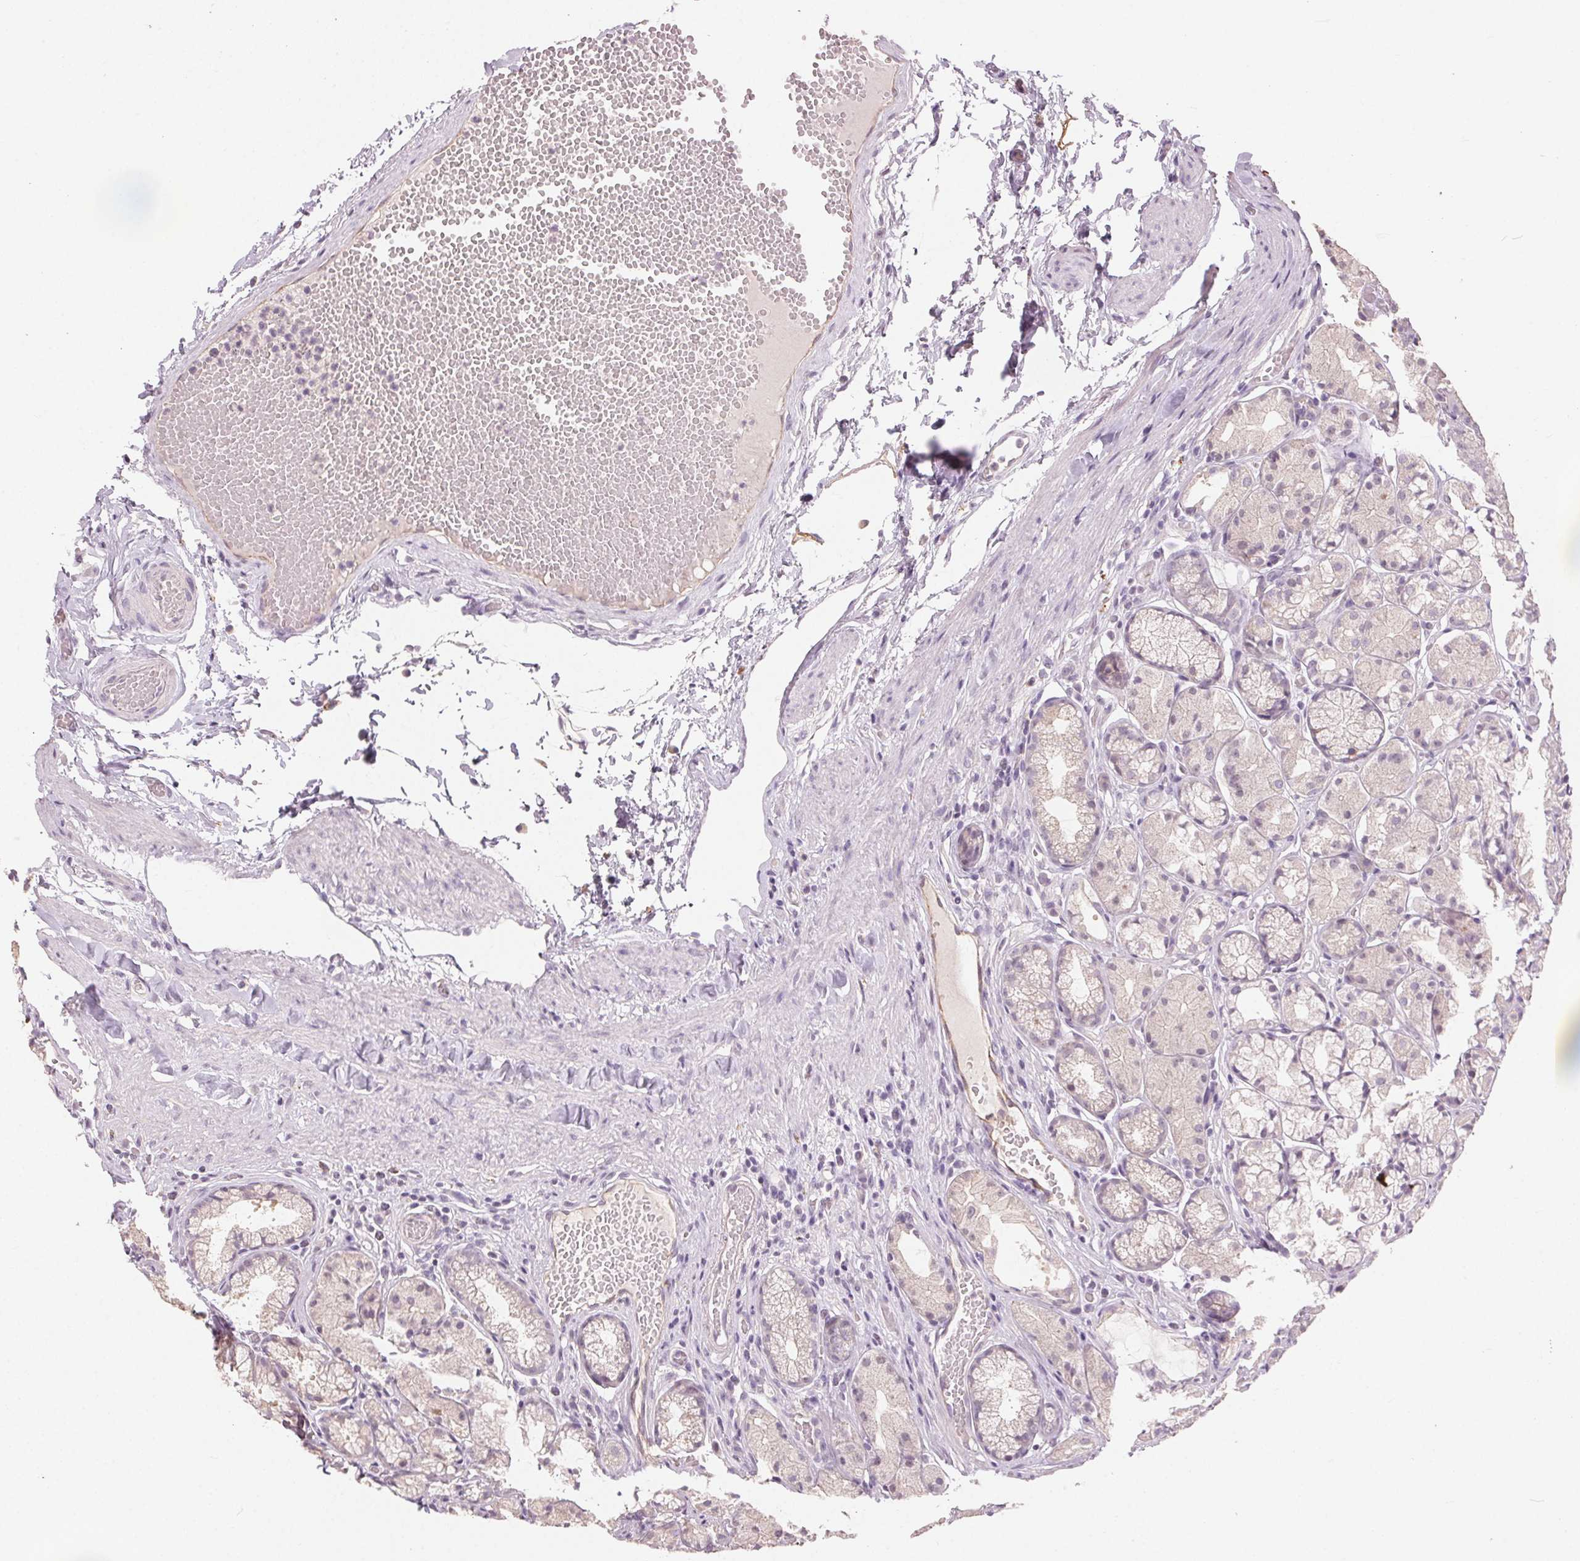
{"staining": {"intensity": "negative", "quantity": "none", "location": "none"}, "tissue": "stomach", "cell_type": "Glandular cells", "image_type": "normal", "snomed": [{"axis": "morphology", "description": "Normal tissue, NOS"}, {"axis": "topography", "description": "Stomach"}], "caption": "Image shows no protein positivity in glandular cells of normal stomach. (DAB (3,3'-diaminobenzidine) IHC visualized using brightfield microscopy, high magnification).", "gene": "CLTRN", "patient": {"sex": "male", "age": 70}}